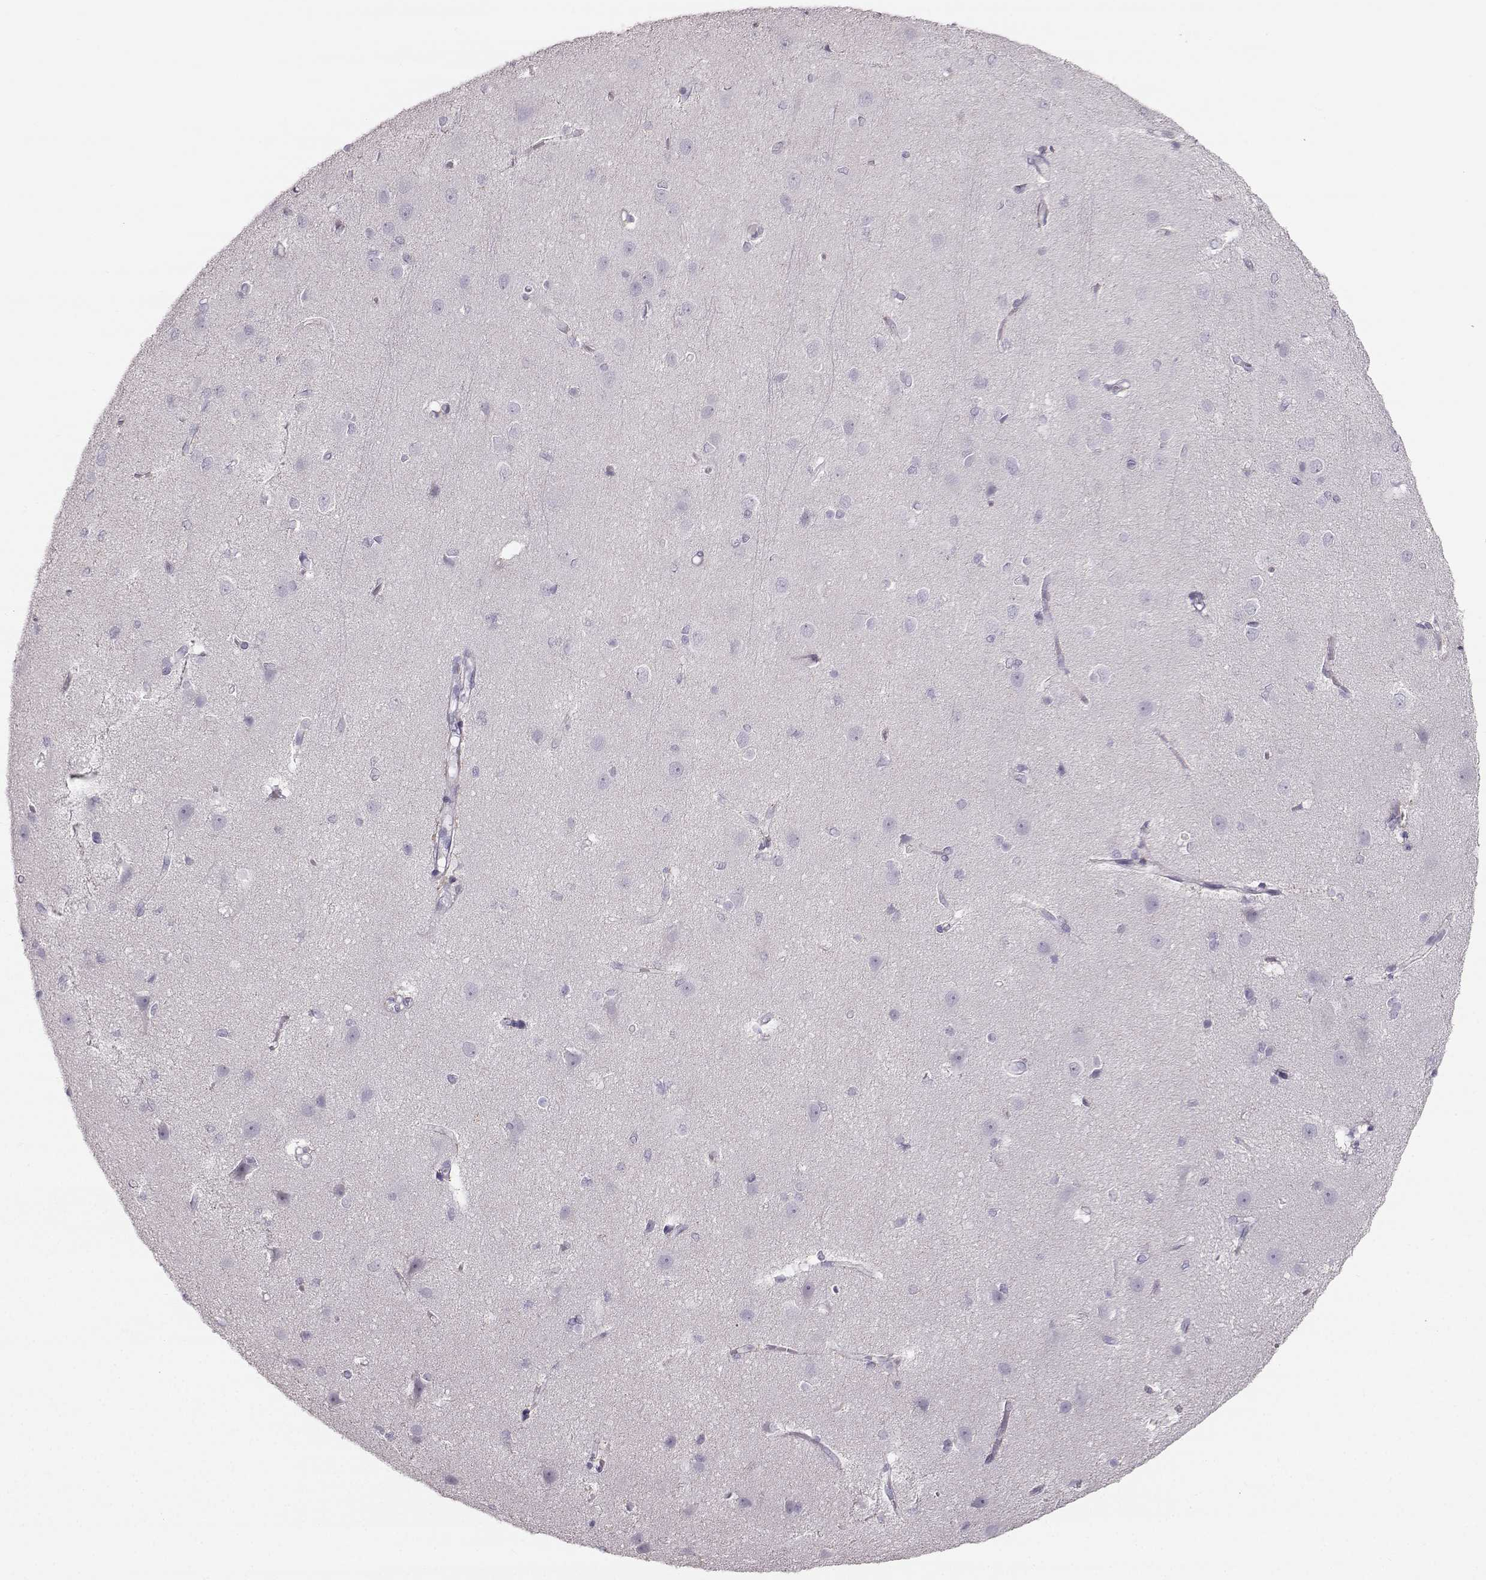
{"staining": {"intensity": "negative", "quantity": "none", "location": "none"}, "tissue": "cerebral cortex", "cell_type": "Endothelial cells", "image_type": "normal", "snomed": [{"axis": "morphology", "description": "Normal tissue, NOS"}, {"axis": "topography", "description": "Cerebral cortex"}], "caption": "A high-resolution image shows immunohistochemistry (IHC) staining of unremarkable cerebral cortex, which reveals no significant expression in endothelial cells.", "gene": "CASR", "patient": {"sex": "male", "age": 37}}